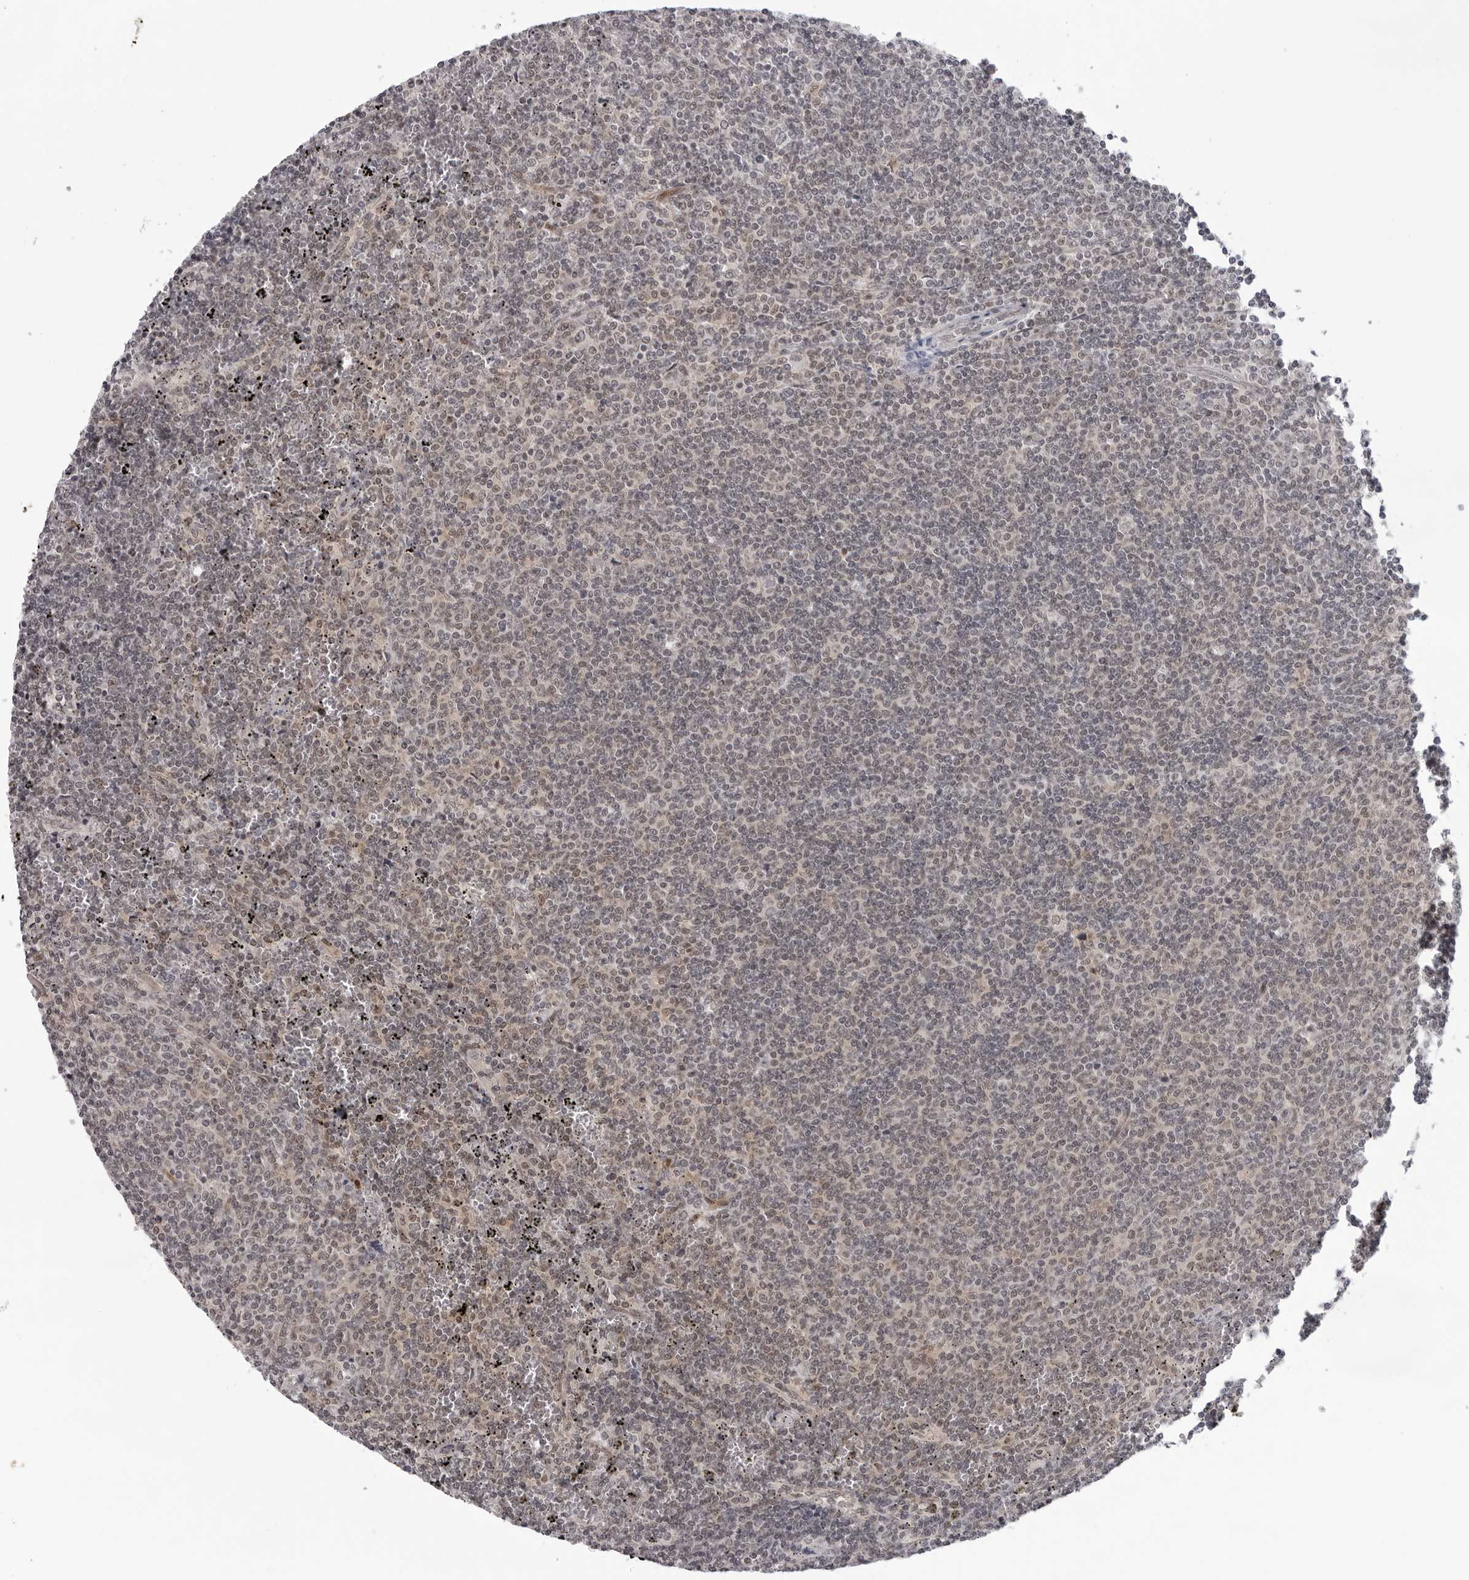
{"staining": {"intensity": "negative", "quantity": "none", "location": "none"}, "tissue": "lymphoma", "cell_type": "Tumor cells", "image_type": "cancer", "snomed": [{"axis": "morphology", "description": "Malignant lymphoma, non-Hodgkin's type, Low grade"}, {"axis": "topography", "description": "Spleen"}], "caption": "A high-resolution micrograph shows immunohistochemistry (IHC) staining of lymphoma, which exhibits no significant staining in tumor cells.", "gene": "CASP7", "patient": {"sex": "female", "age": 50}}